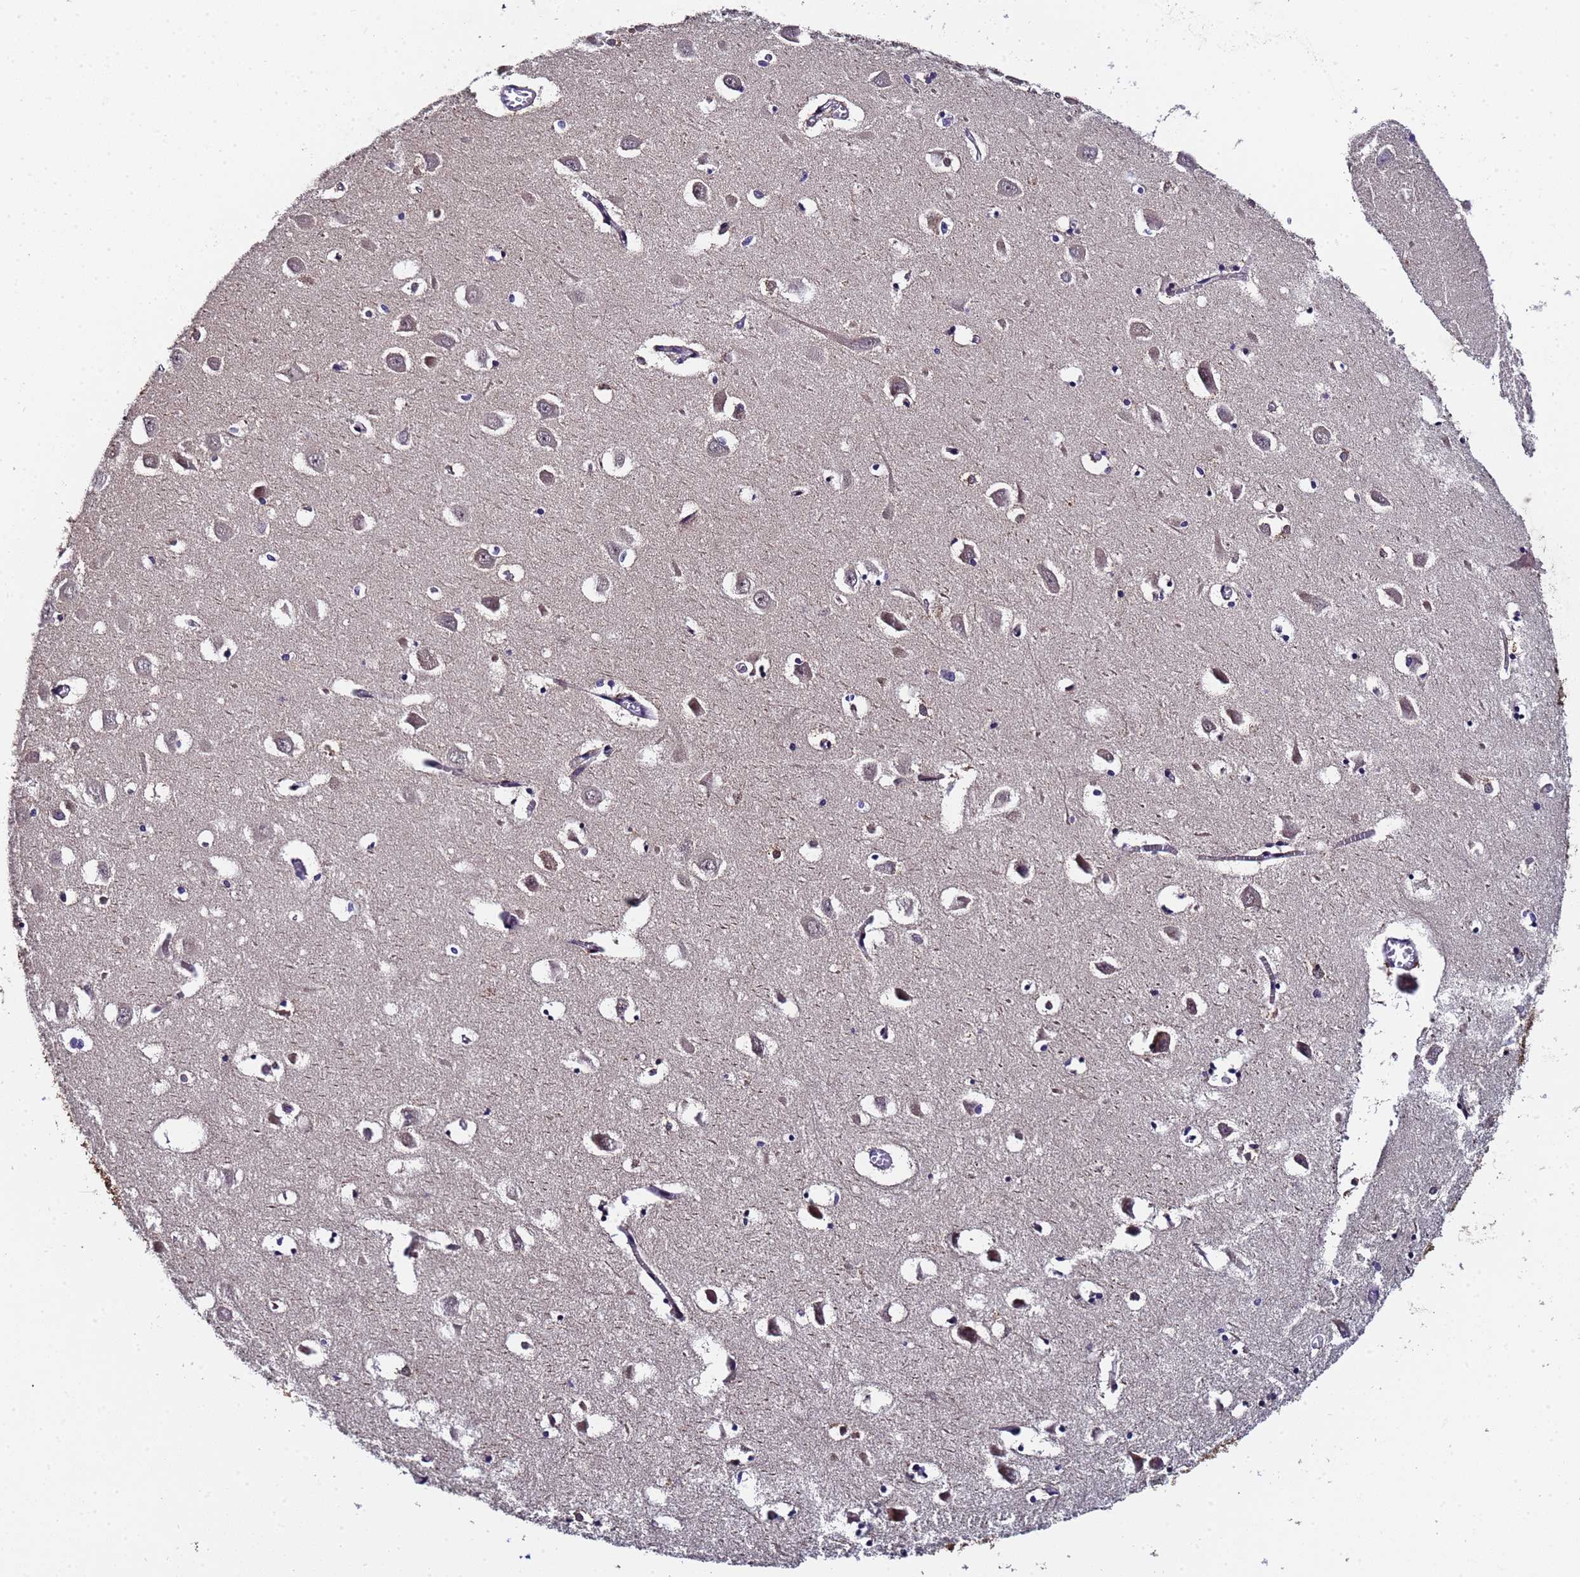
{"staining": {"intensity": "weak", "quantity": "<25%", "location": "cytoplasmic/membranous"}, "tissue": "hippocampus", "cell_type": "Glial cells", "image_type": "normal", "snomed": [{"axis": "morphology", "description": "Normal tissue, NOS"}, {"axis": "topography", "description": "Hippocampus"}], "caption": "The immunohistochemistry (IHC) micrograph has no significant positivity in glial cells of hippocampus.", "gene": "ANAPC13", "patient": {"sex": "male", "age": 70}}